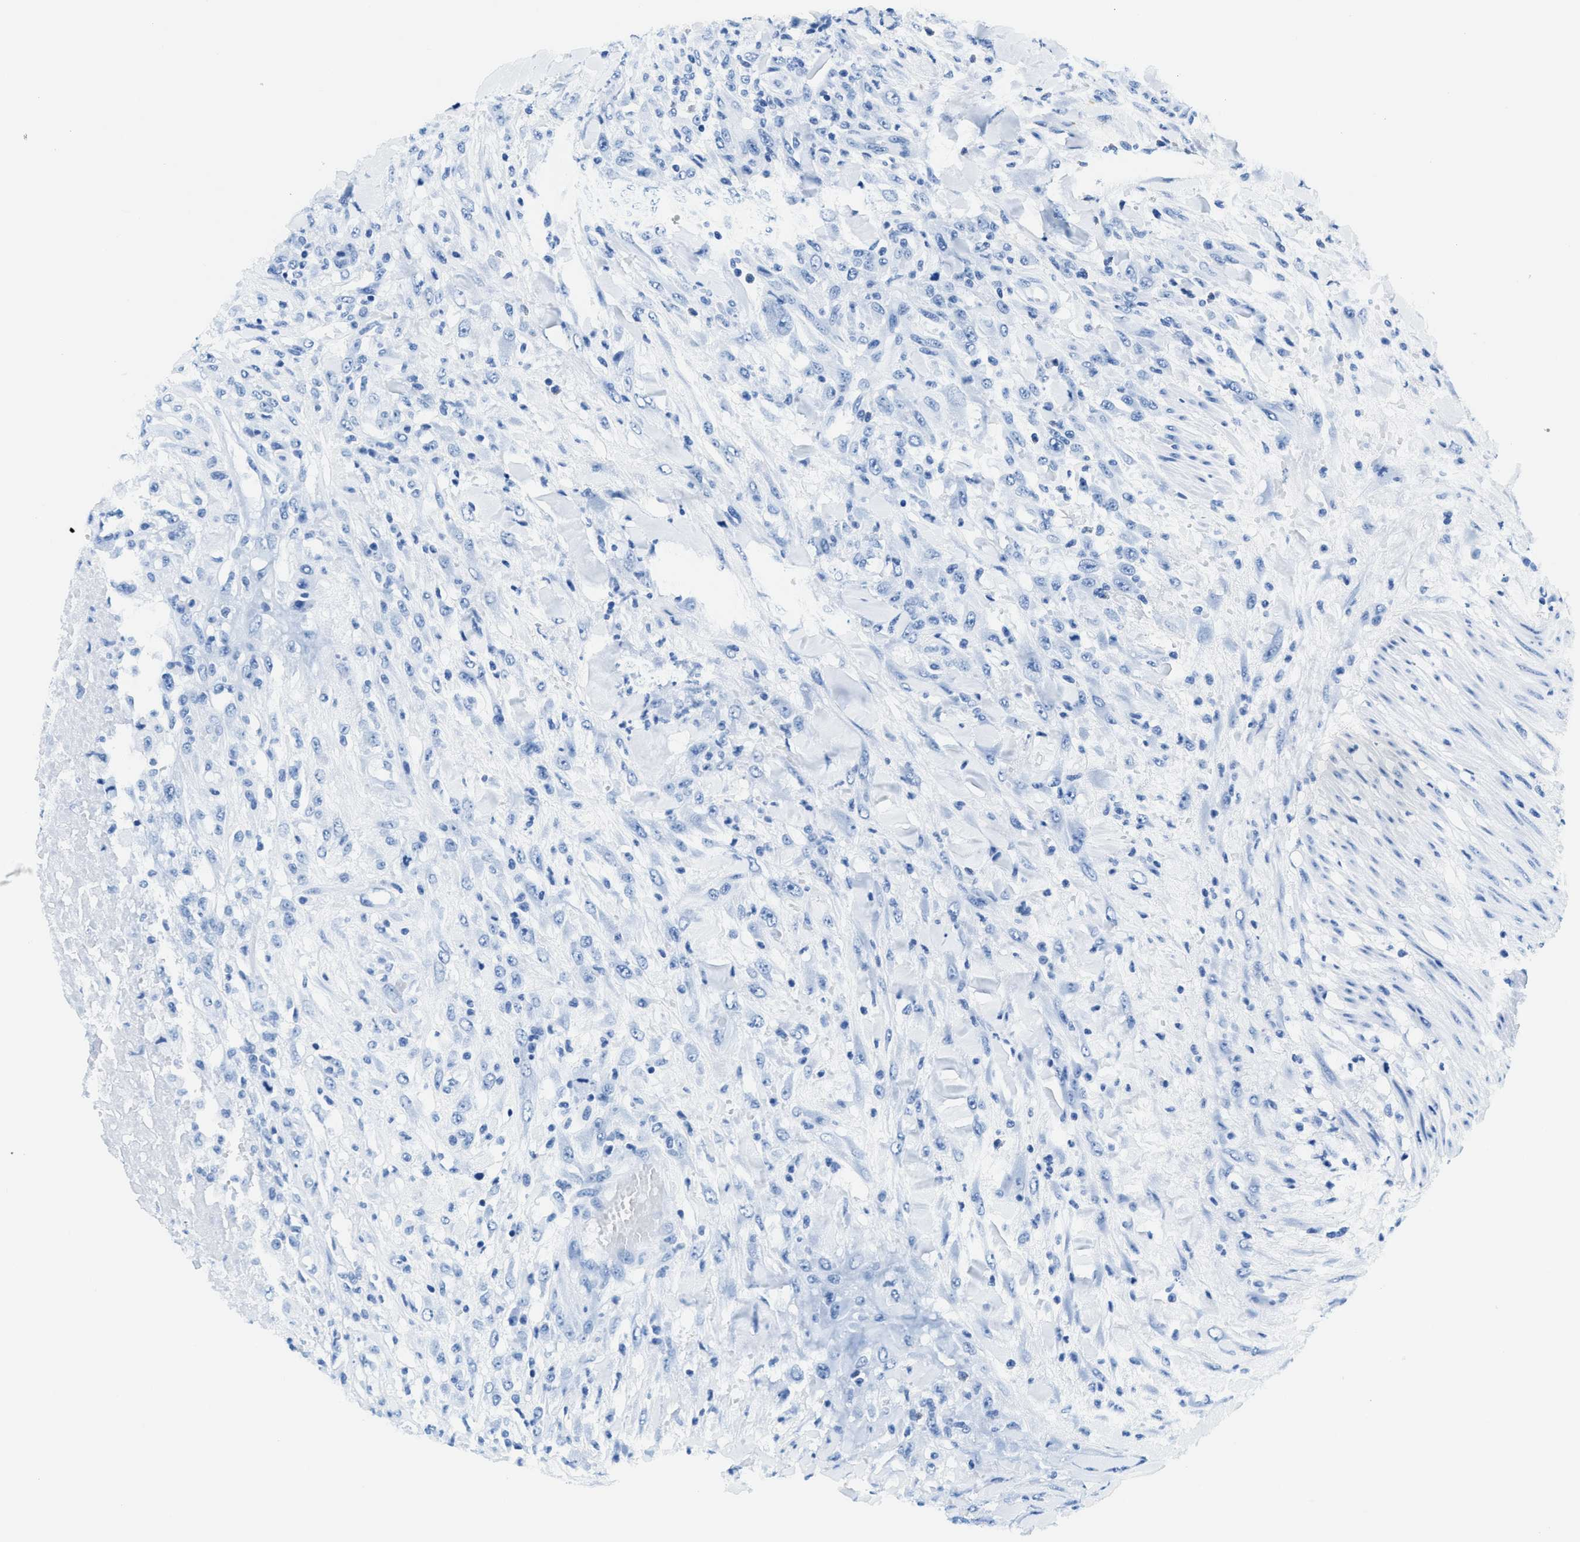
{"staining": {"intensity": "negative", "quantity": "none", "location": "none"}, "tissue": "testis cancer", "cell_type": "Tumor cells", "image_type": "cancer", "snomed": [{"axis": "morphology", "description": "Seminoma, NOS"}, {"axis": "topography", "description": "Testis"}], "caption": "This is a micrograph of immunohistochemistry staining of testis cancer (seminoma), which shows no positivity in tumor cells. (DAB (3,3'-diaminobenzidine) immunohistochemistry (IHC) with hematoxylin counter stain).", "gene": "CA4", "patient": {"sex": "male", "age": 59}}